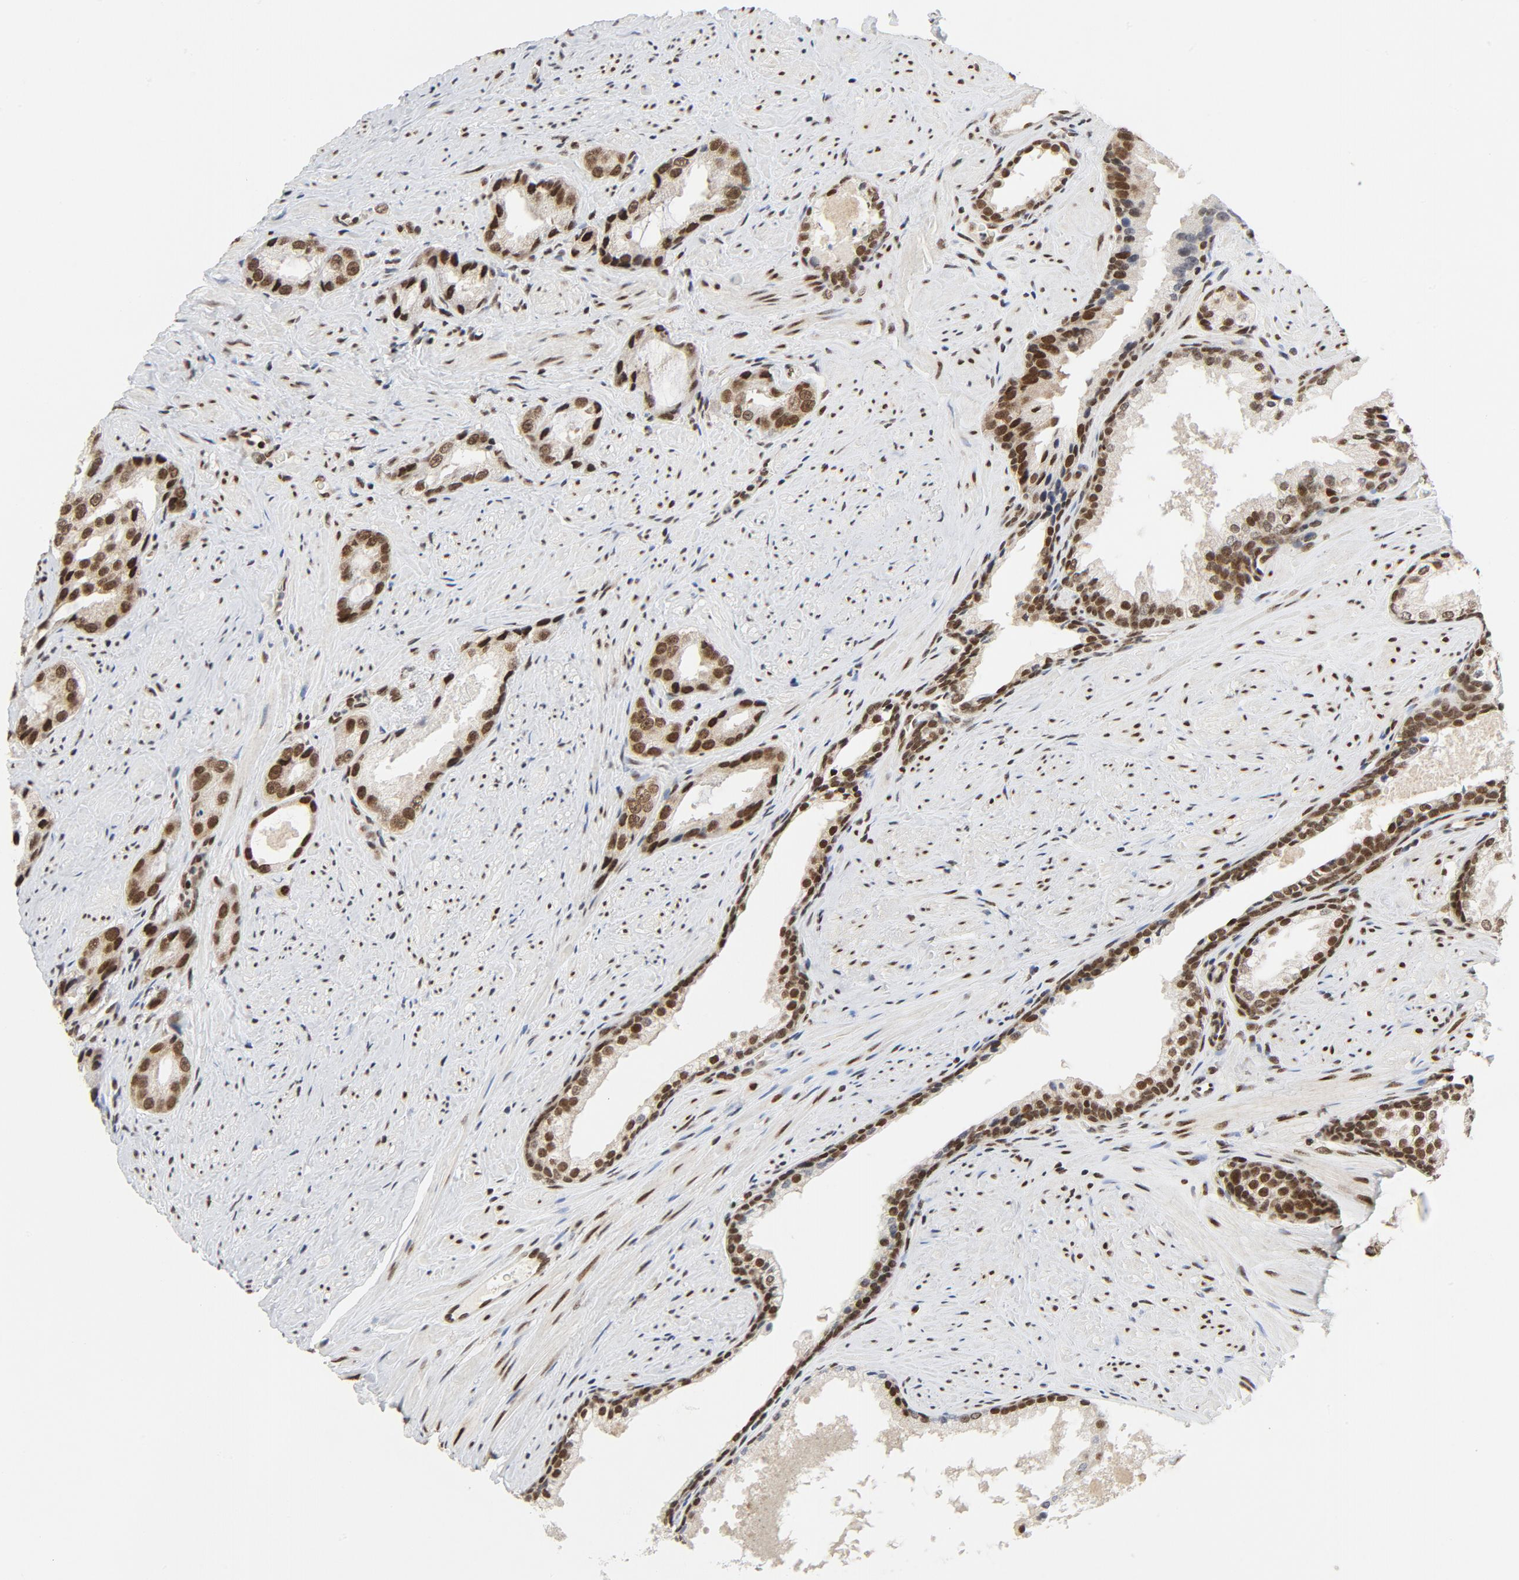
{"staining": {"intensity": "strong", "quantity": ">75%", "location": "nuclear"}, "tissue": "prostate cancer", "cell_type": "Tumor cells", "image_type": "cancer", "snomed": [{"axis": "morphology", "description": "Adenocarcinoma, Medium grade"}, {"axis": "topography", "description": "Prostate"}], "caption": "This is an image of IHC staining of medium-grade adenocarcinoma (prostate), which shows strong expression in the nuclear of tumor cells.", "gene": "ERCC1", "patient": {"sex": "male", "age": 60}}